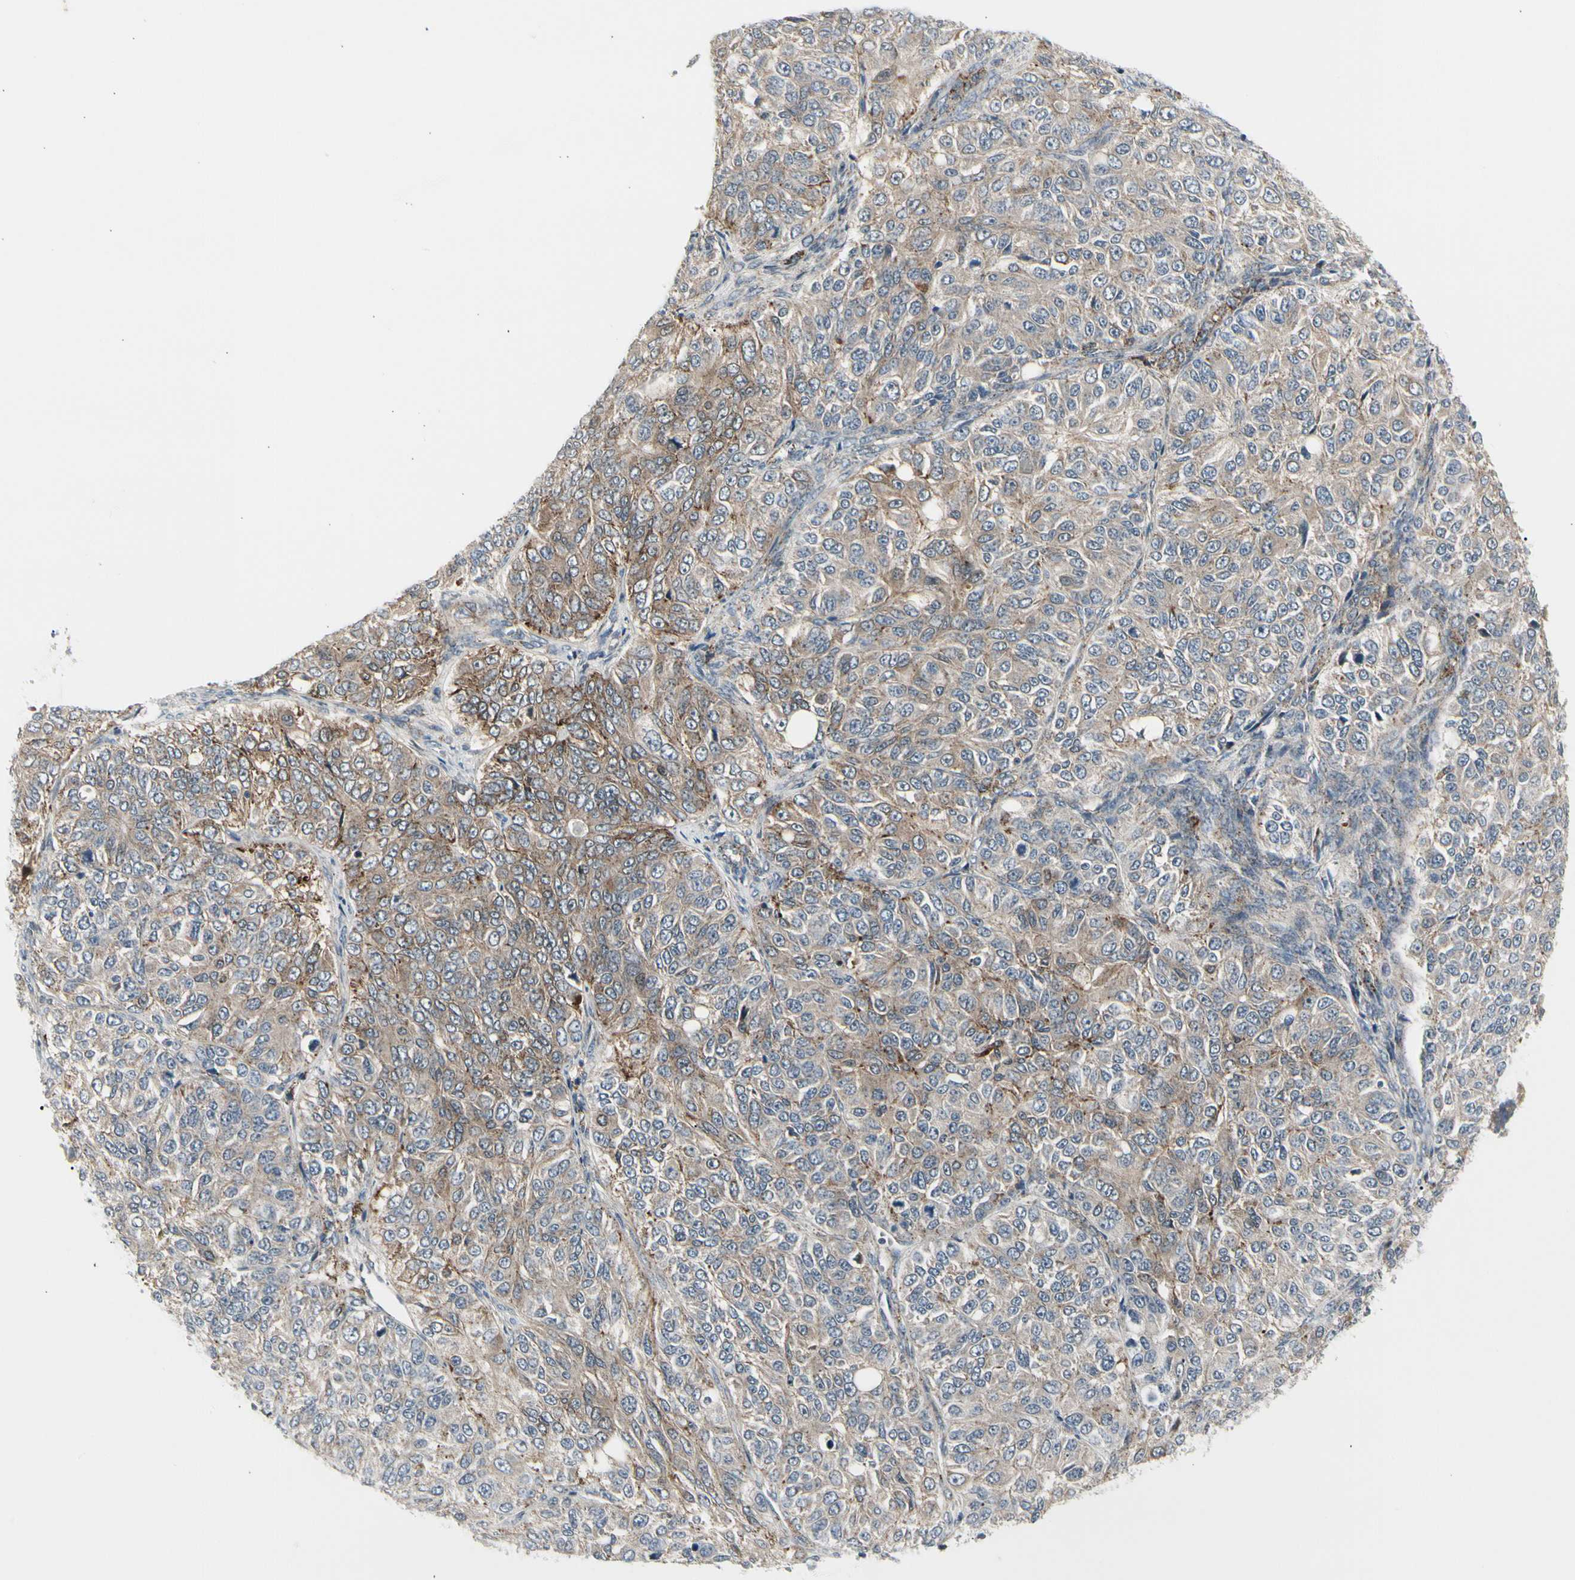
{"staining": {"intensity": "moderate", "quantity": "<25%", "location": "cytoplasmic/membranous"}, "tissue": "ovarian cancer", "cell_type": "Tumor cells", "image_type": "cancer", "snomed": [{"axis": "morphology", "description": "Carcinoma, endometroid"}, {"axis": "topography", "description": "Ovary"}], "caption": "Endometroid carcinoma (ovarian) was stained to show a protein in brown. There is low levels of moderate cytoplasmic/membranous positivity in approximately <25% of tumor cells.", "gene": "GRN", "patient": {"sex": "female", "age": 51}}